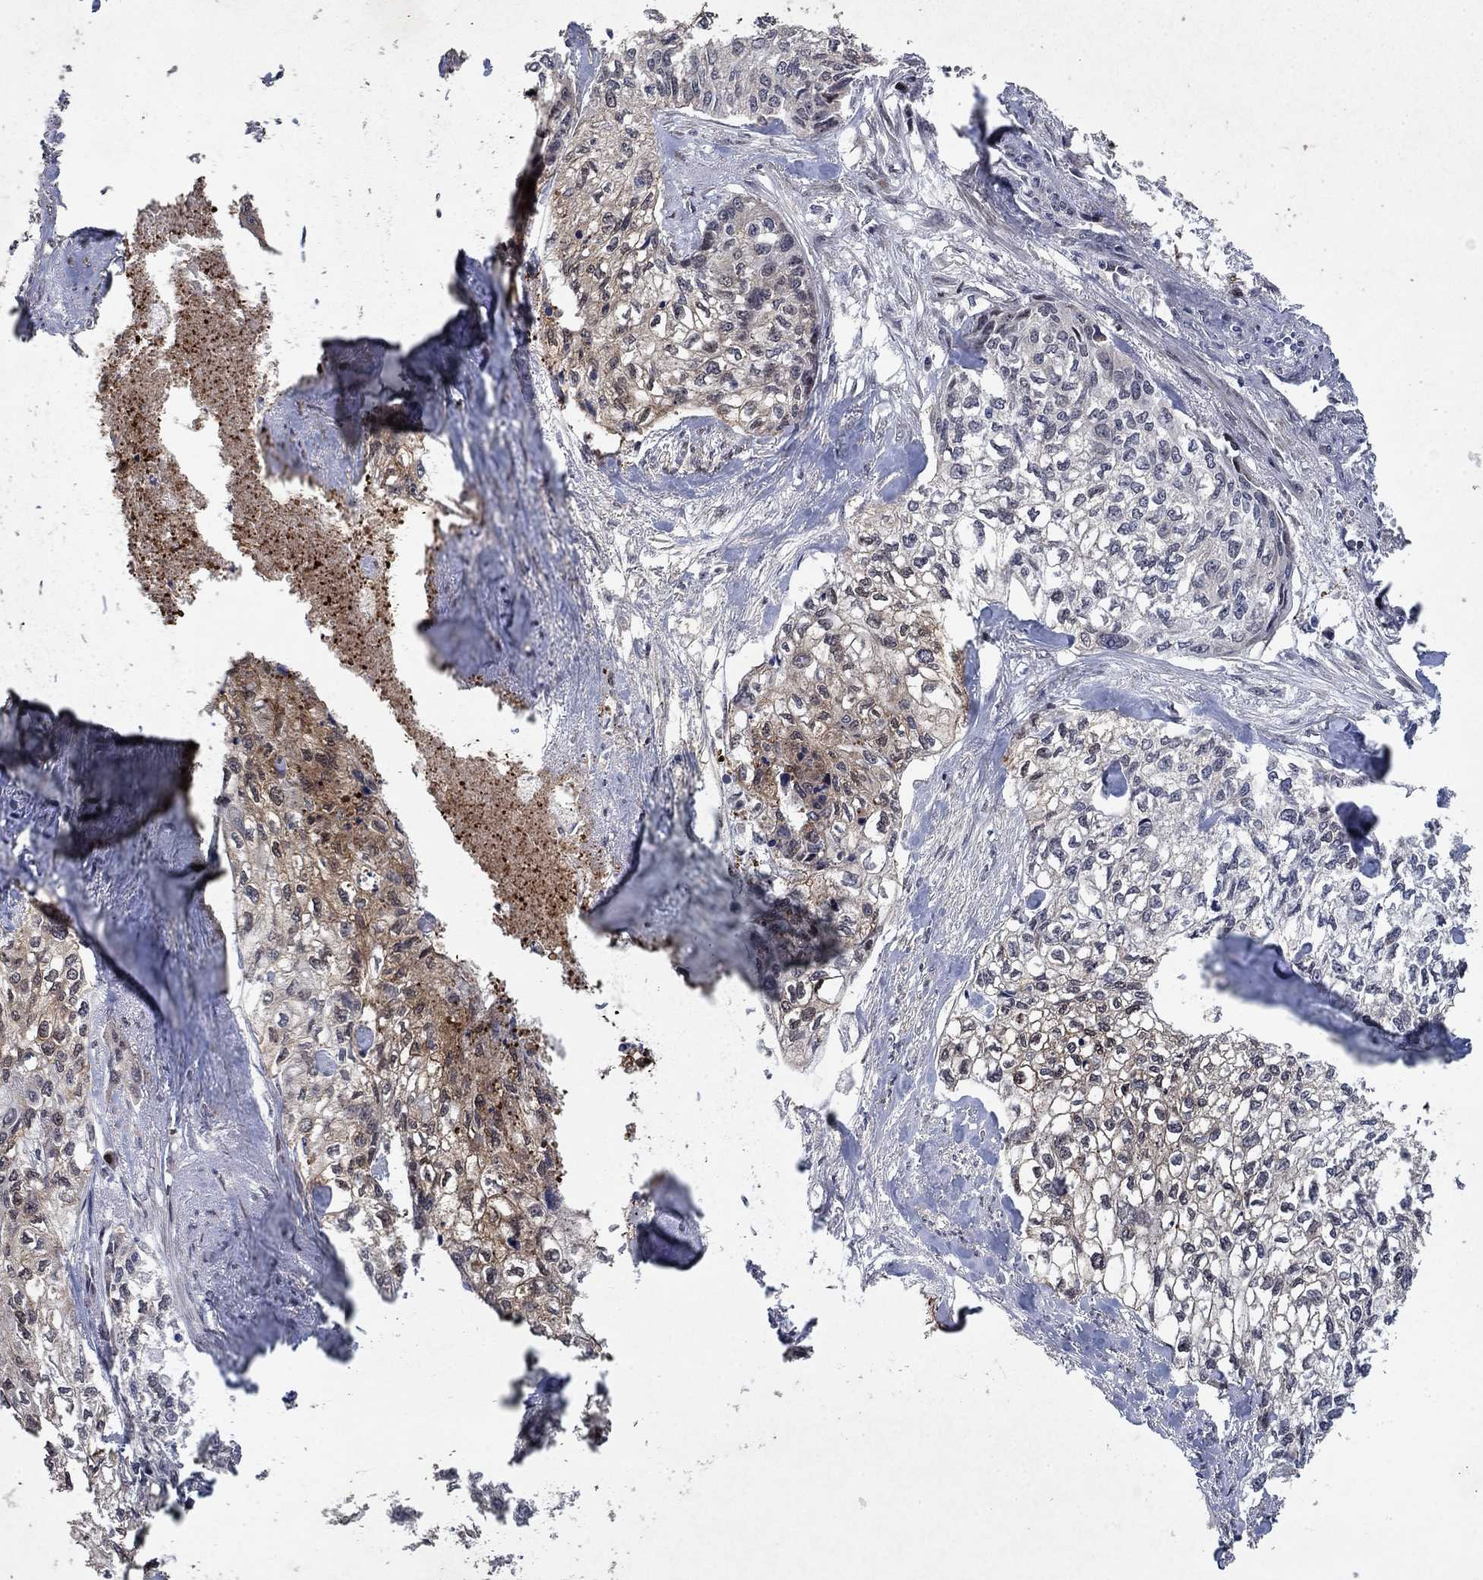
{"staining": {"intensity": "moderate", "quantity": "<25%", "location": "cytoplasmic/membranous,nuclear"}, "tissue": "cervical cancer", "cell_type": "Tumor cells", "image_type": "cancer", "snomed": [{"axis": "morphology", "description": "Squamous cell carcinoma, NOS"}, {"axis": "topography", "description": "Cervix"}], "caption": "This micrograph displays immunohistochemistry staining of cervical cancer (squamous cell carcinoma), with low moderate cytoplasmic/membranous and nuclear staining in about <25% of tumor cells.", "gene": "PRICKLE4", "patient": {"sex": "female", "age": 58}}